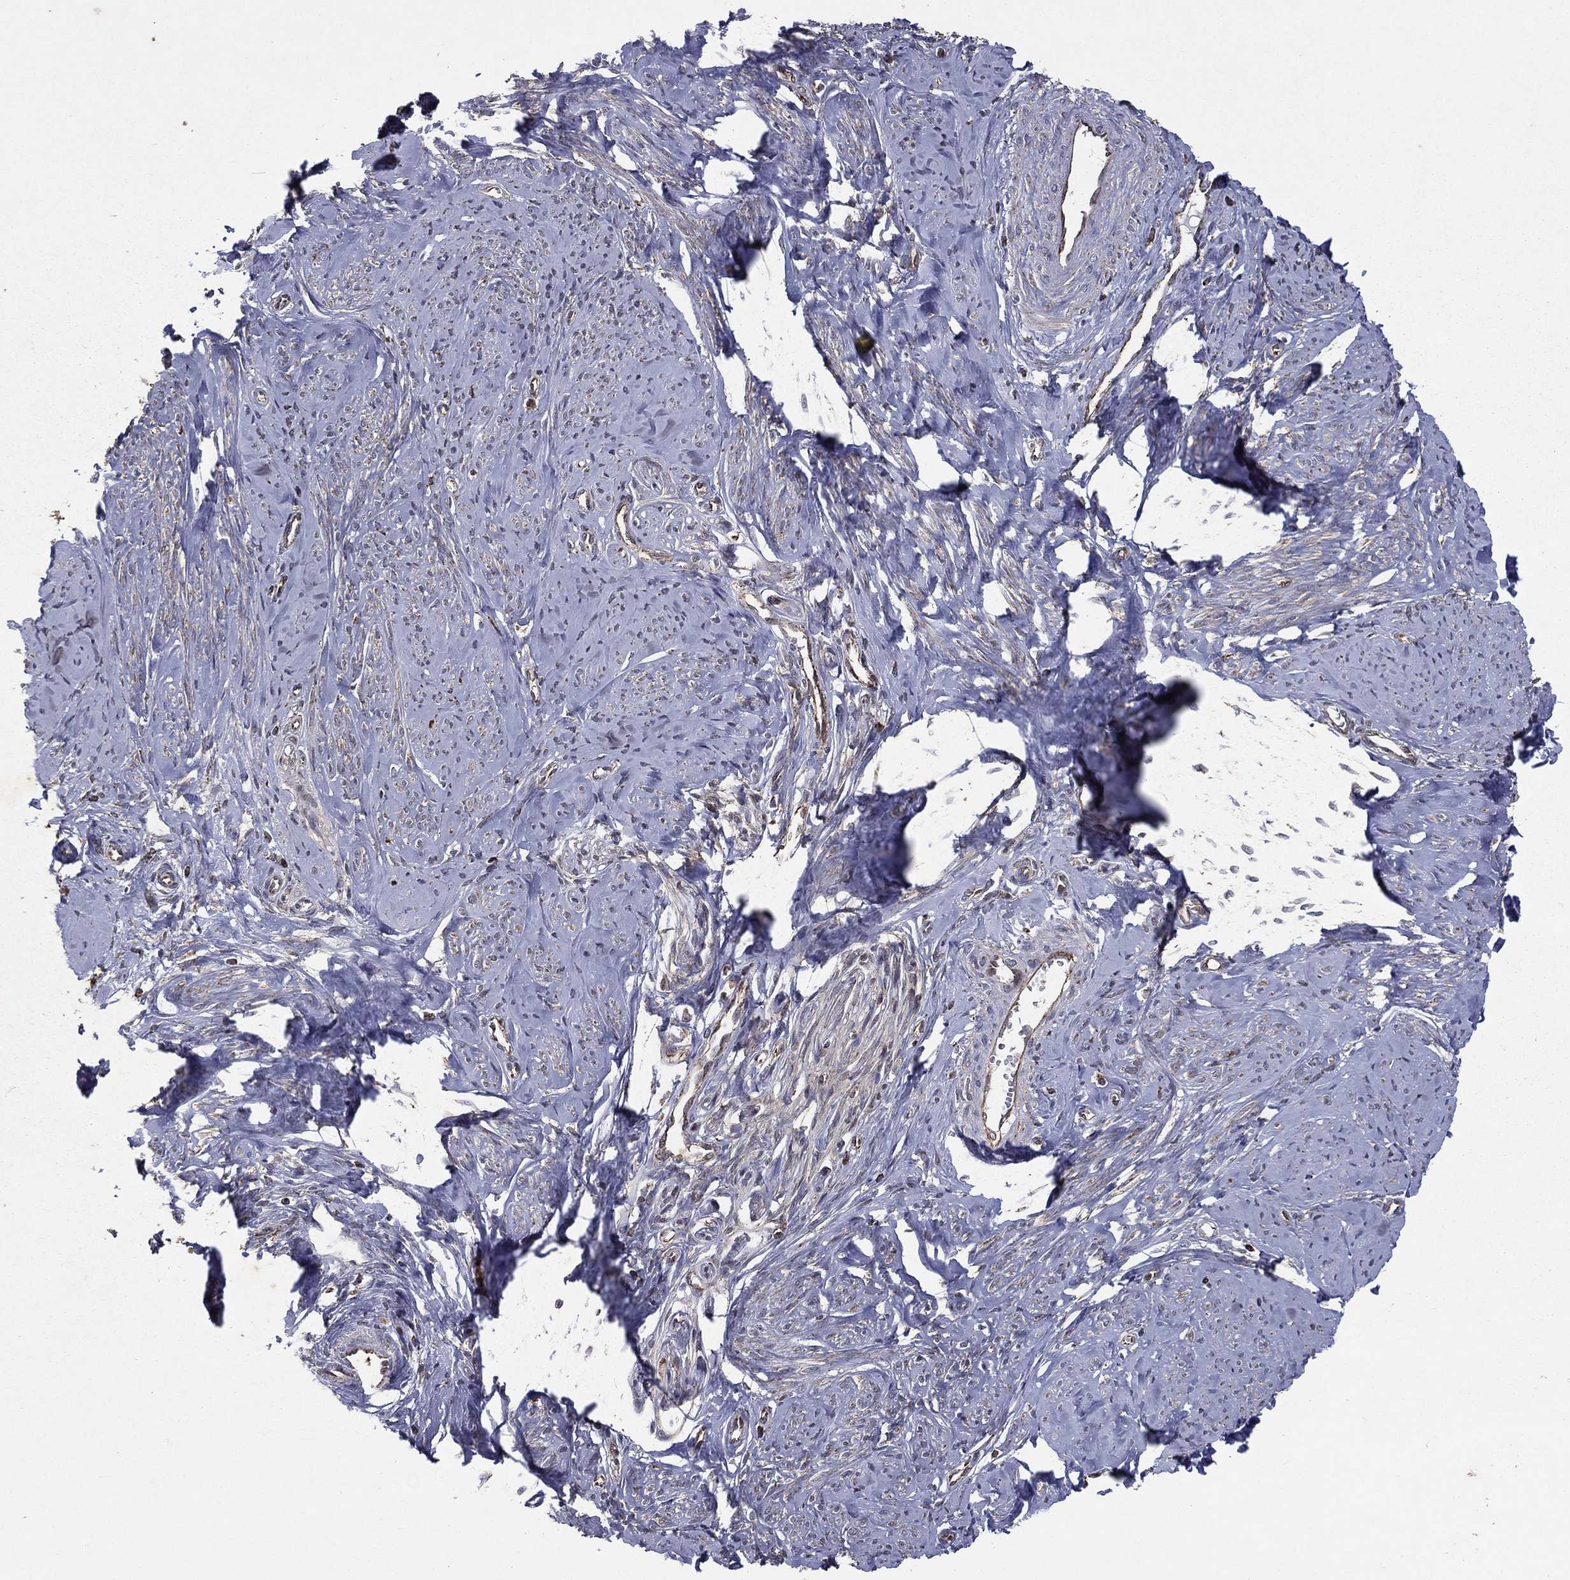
{"staining": {"intensity": "negative", "quantity": "none", "location": "none"}, "tissue": "smooth muscle", "cell_type": "Smooth muscle cells", "image_type": "normal", "snomed": [{"axis": "morphology", "description": "Normal tissue, NOS"}, {"axis": "topography", "description": "Smooth muscle"}], "caption": "IHC photomicrograph of unremarkable smooth muscle: human smooth muscle stained with DAB (3,3'-diaminobenzidine) shows no significant protein staining in smooth muscle cells. The staining was performed using DAB to visualize the protein expression in brown, while the nuclei were stained in blue with hematoxylin (Magnification: 20x).", "gene": "ENSG00000288684", "patient": {"sex": "female", "age": 48}}